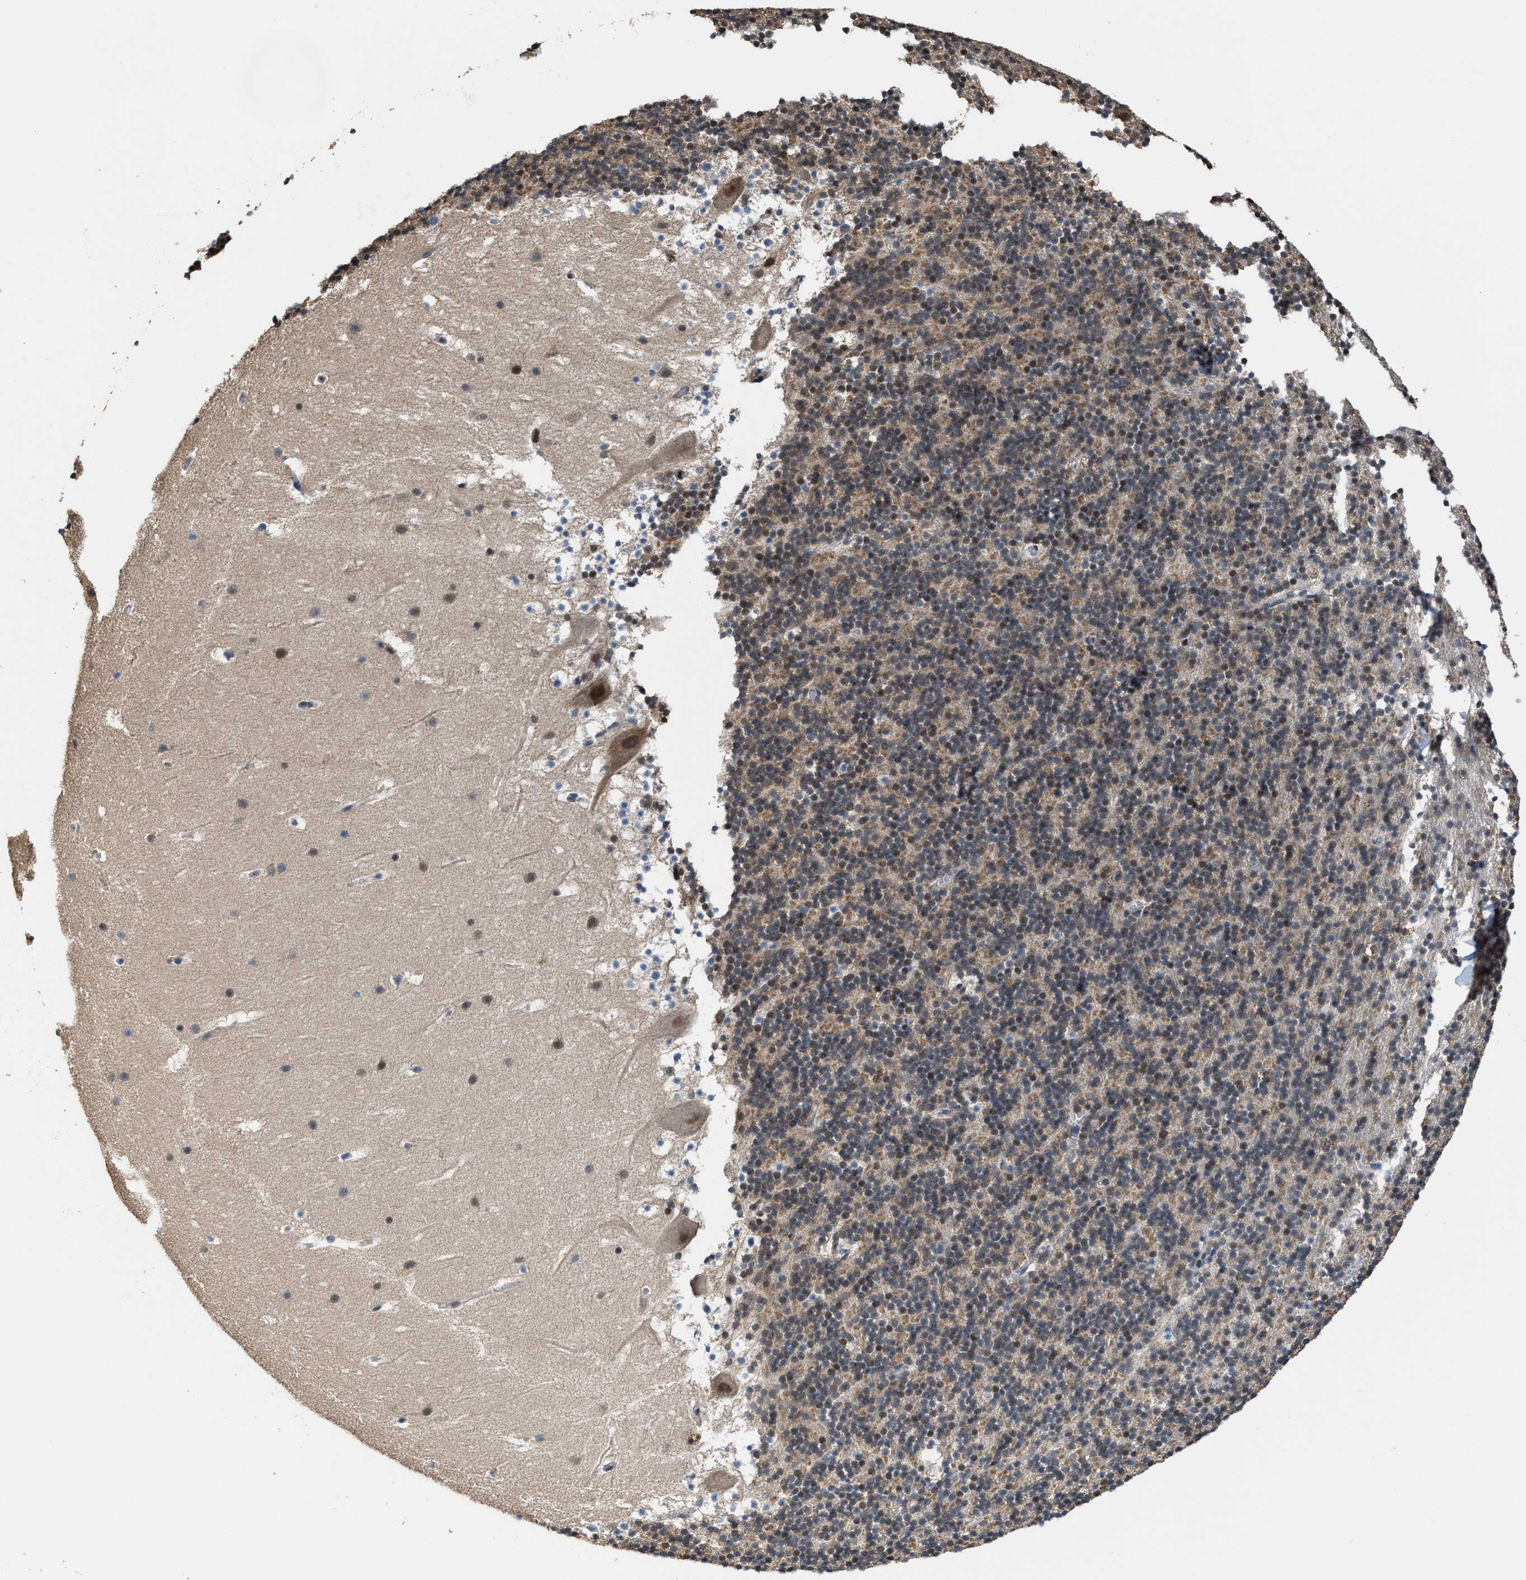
{"staining": {"intensity": "moderate", "quantity": "<25%", "location": "cytoplasmic/membranous,nuclear"}, "tissue": "cerebellum", "cell_type": "Cells in granular layer", "image_type": "normal", "snomed": [{"axis": "morphology", "description": "Normal tissue, NOS"}, {"axis": "topography", "description": "Cerebellum"}], "caption": "Immunohistochemistry (DAB (3,3'-diaminobenzidine)) staining of unremarkable cerebellum shows moderate cytoplasmic/membranous,nuclear protein staining in about <25% of cells in granular layer. The staining was performed using DAB, with brown indicating positive protein expression. Nuclei are stained blue with hematoxylin.", "gene": "ZNF20", "patient": {"sex": "male", "age": 45}}